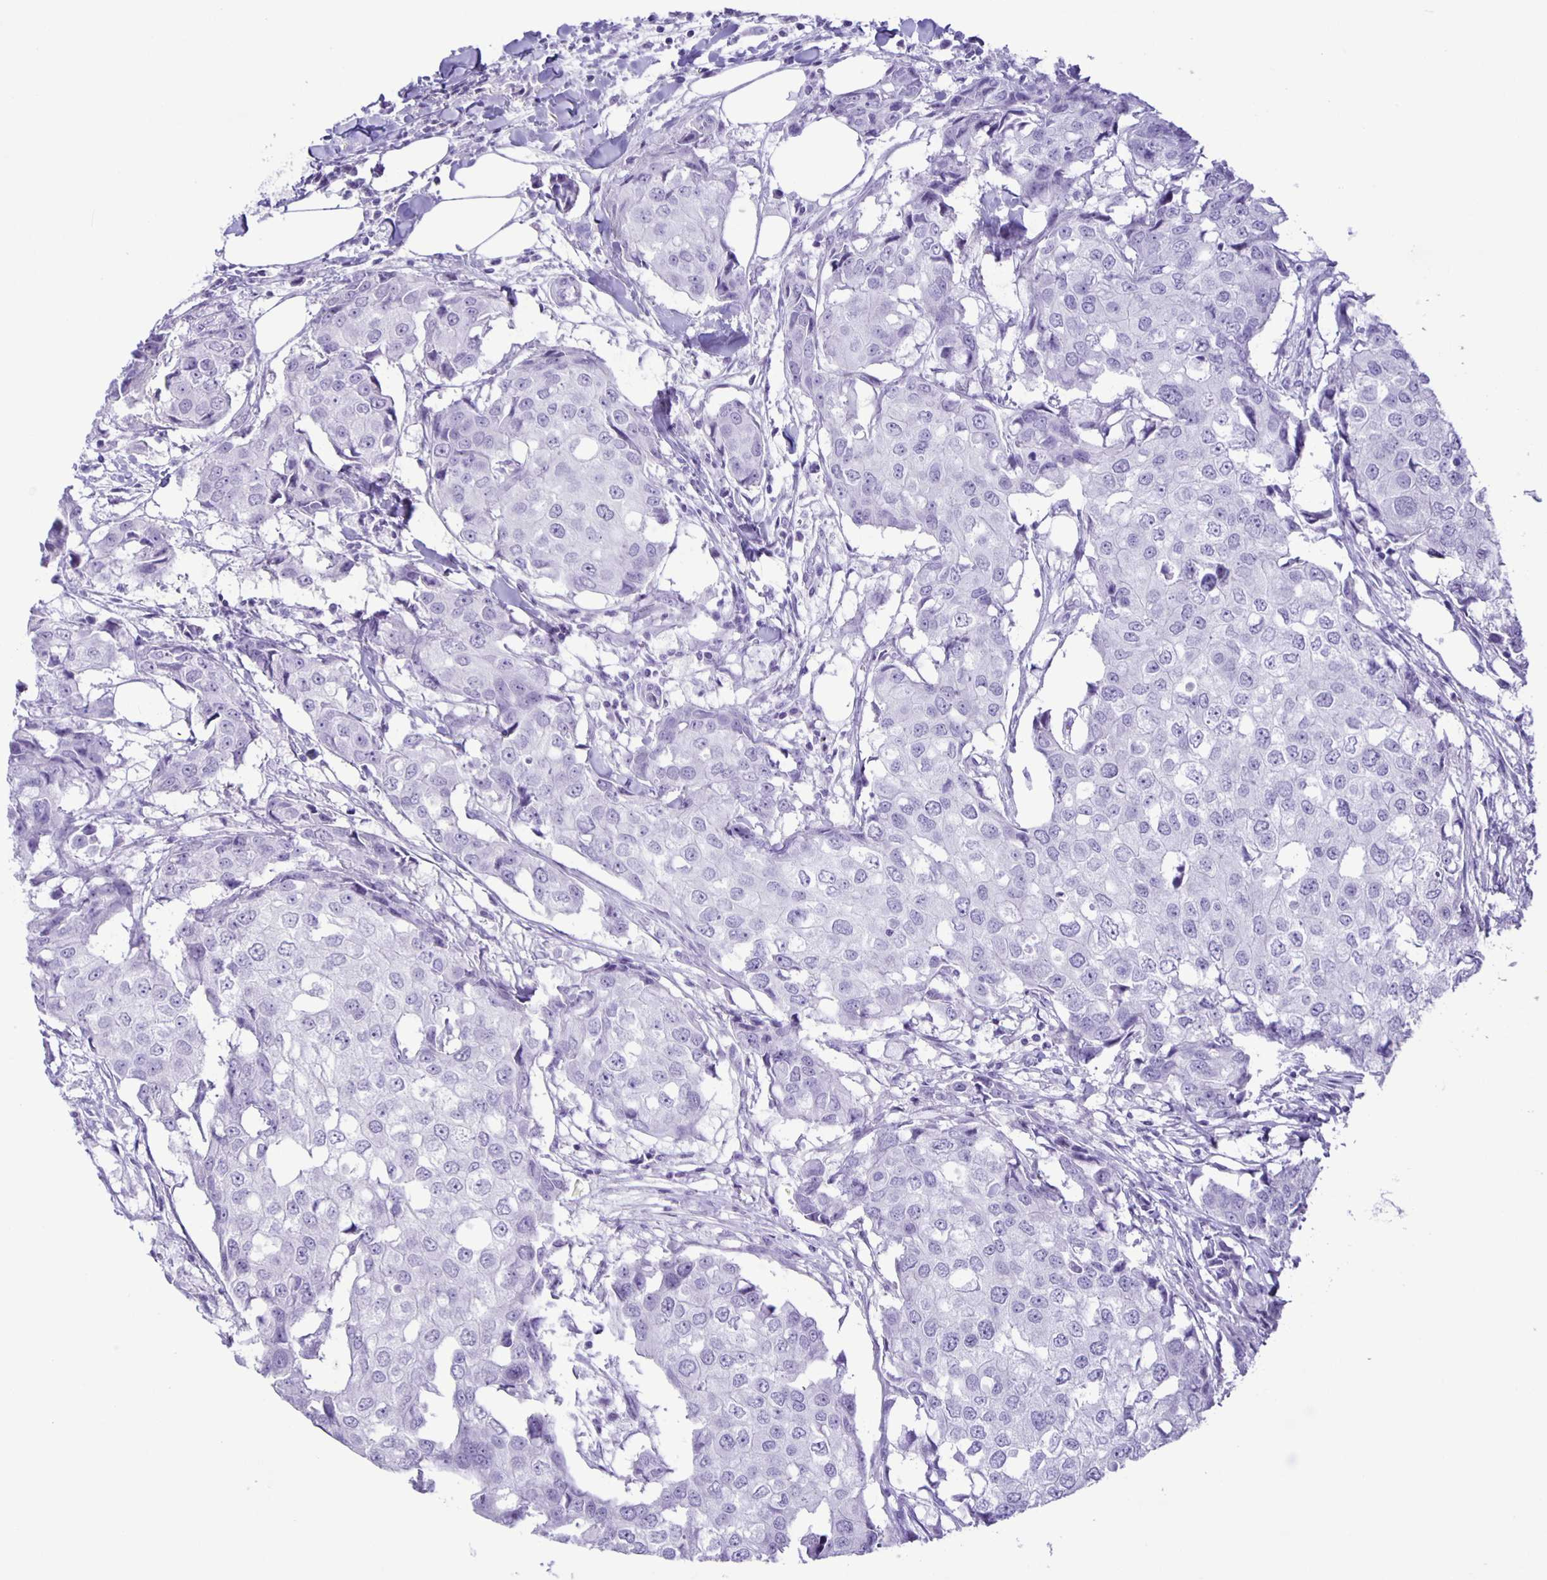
{"staining": {"intensity": "negative", "quantity": "none", "location": "none"}, "tissue": "breast cancer", "cell_type": "Tumor cells", "image_type": "cancer", "snomed": [{"axis": "morphology", "description": "Duct carcinoma"}, {"axis": "topography", "description": "Breast"}], "caption": "IHC micrograph of human breast cancer stained for a protein (brown), which exhibits no expression in tumor cells.", "gene": "EZHIP", "patient": {"sex": "female", "age": 27}}